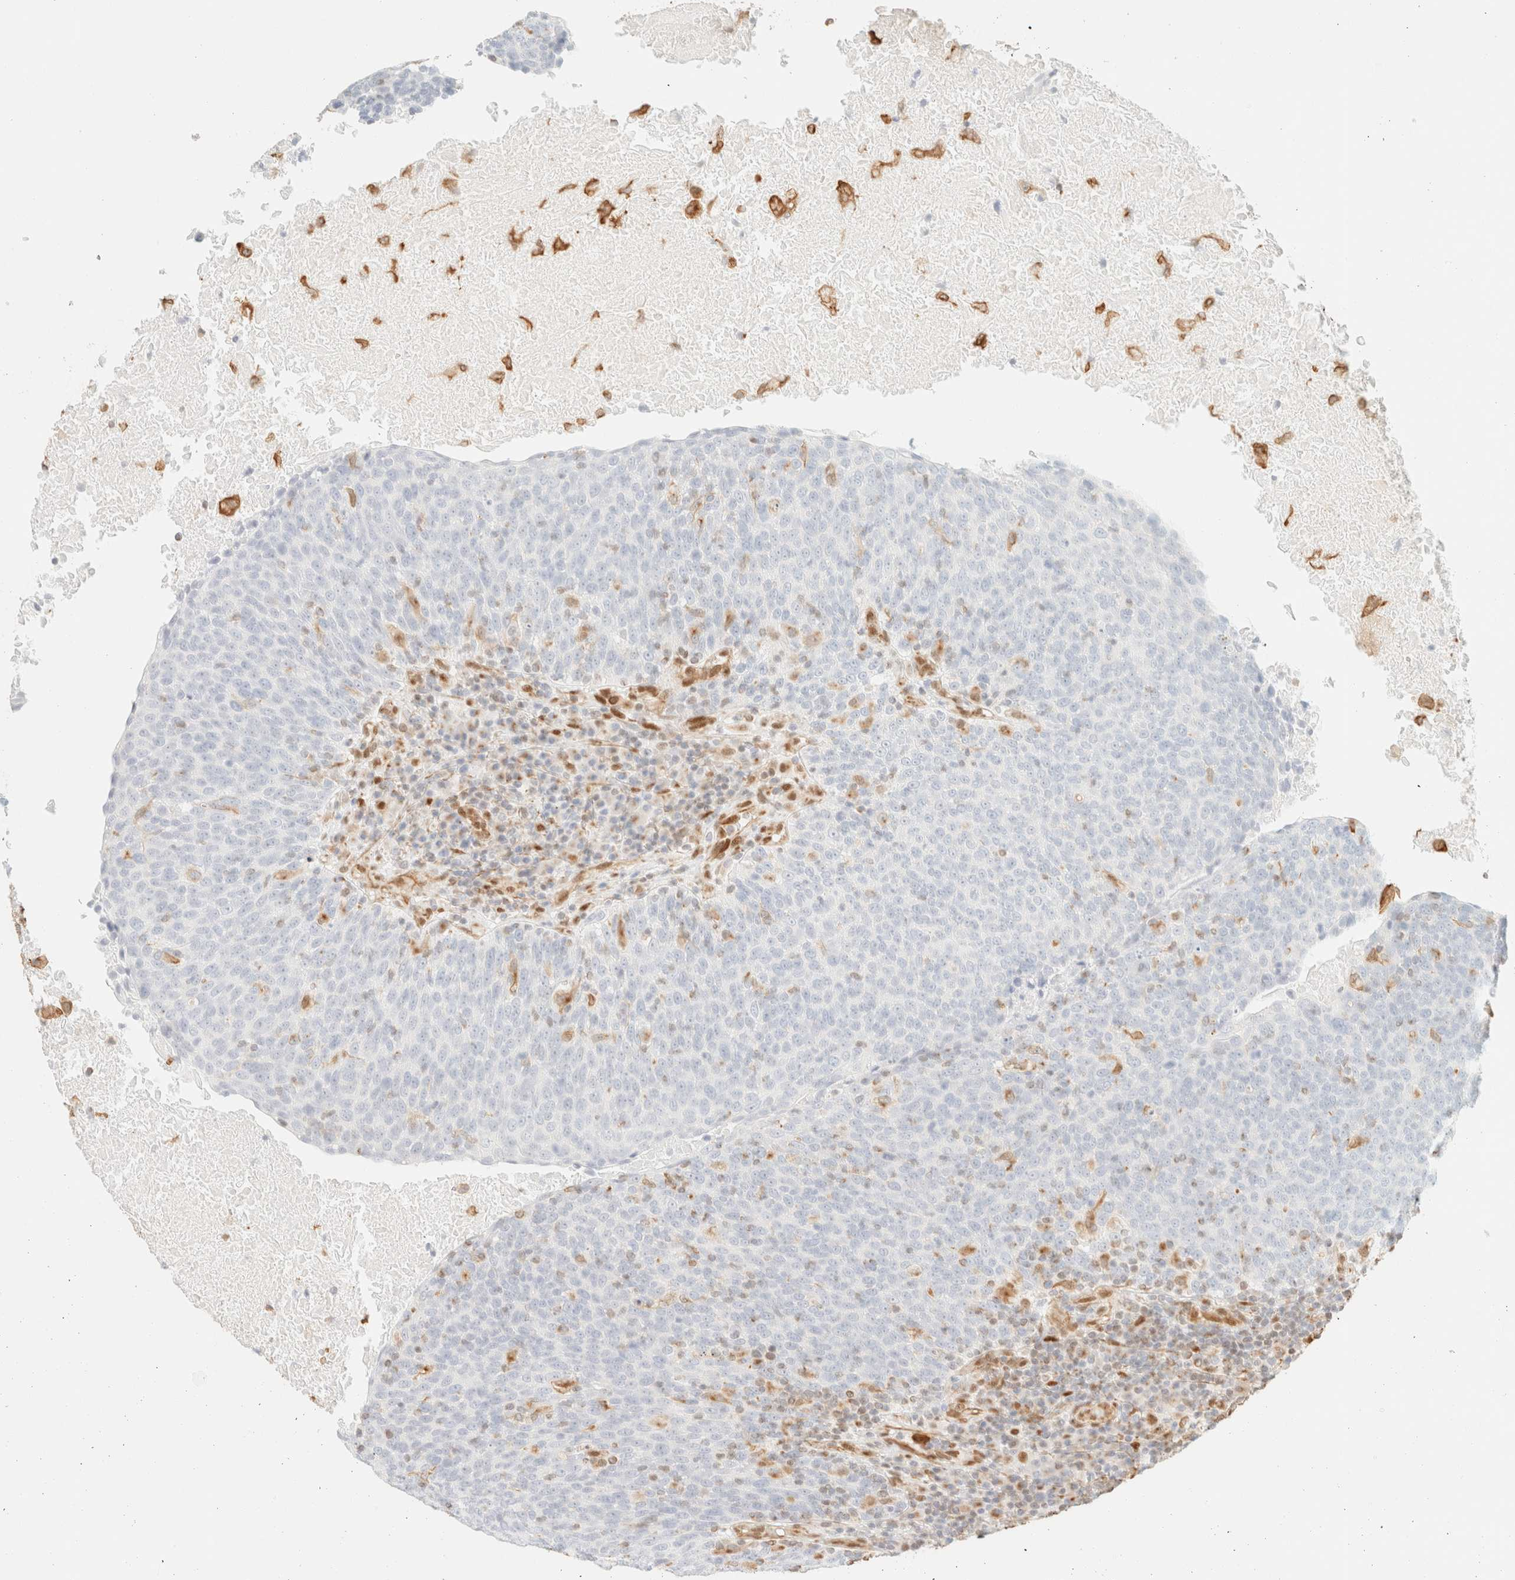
{"staining": {"intensity": "negative", "quantity": "none", "location": "none"}, "tissue": "head and neck cancer", "cell_type": "Tumor cells", "image_type": "cancer", "snomed": [{"axis": "morphology", "description": "Squamous cell carcinoma, NOS"}, {"axis": "morphology", "description": "Squamous cell carcinoma, metastatic, NOS"}, {"axis": "topography", "description": "Lymph node"}, {"axis": "topography", "description": "Head-Neck"}], "caption": "The immunohistochemistry (IHC) photomicrograph has no significant expression in tumor cells of head and neck squamous cell carcinoma tissue.", "gene": "ZSCAN18", "patient": {"sex": "male", "age": 62}}